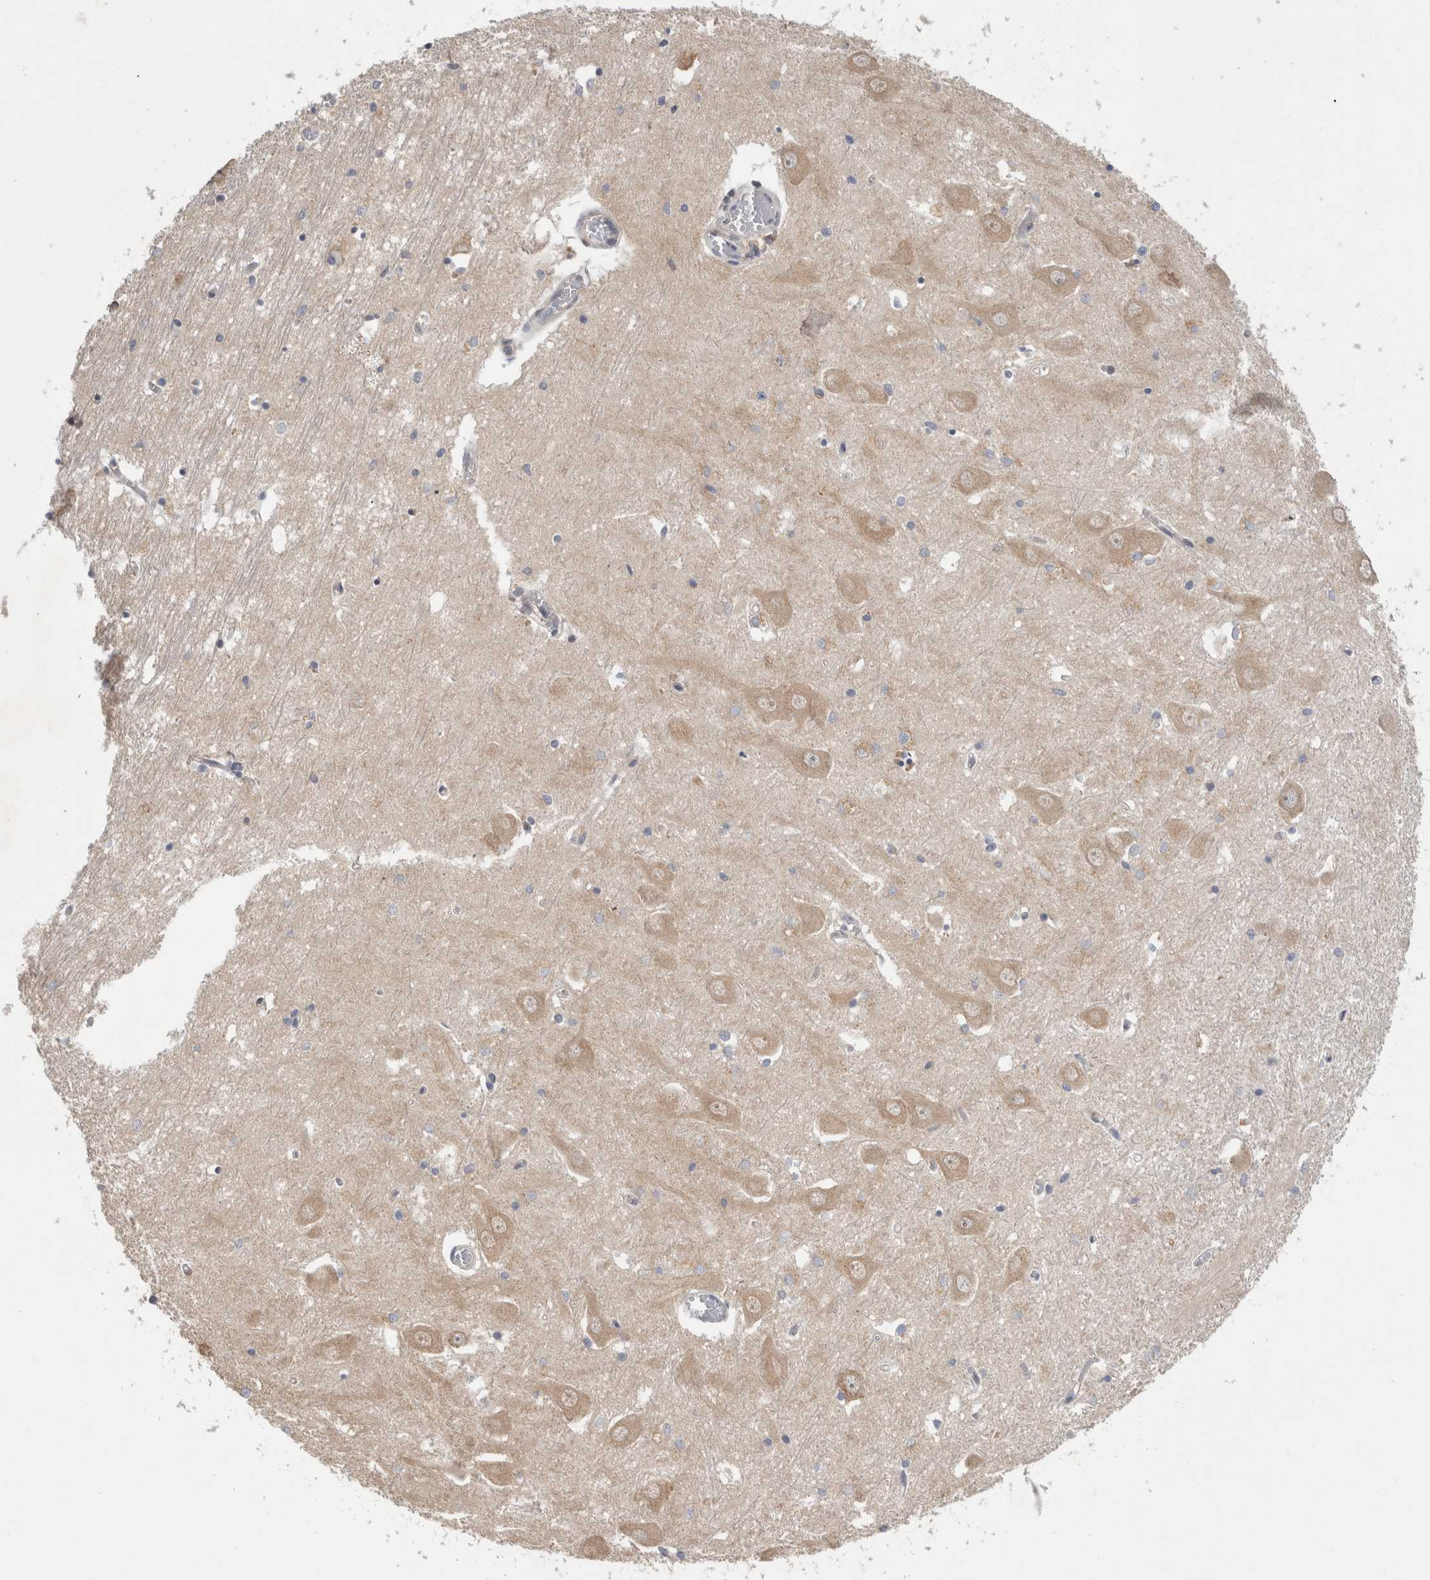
{"staining": {"intensity": "negative", "quantity": "none", "location": "none"}, "tissue": "hippocampus", "cell_type": "Glial cells", "image_type": "normal", "snomed": [{"axis": "morphology", "description": "Normal tissue, NOS"}, {"axis": "topography", "description": "Hippocampus"}], "caption": "IHC photomicrograph of normal hippocampus stained for a protein (brown), which exhibits no expression in glial cells.", "gene": "PARP6", "patient": {"sex": "male", "age": 70}}